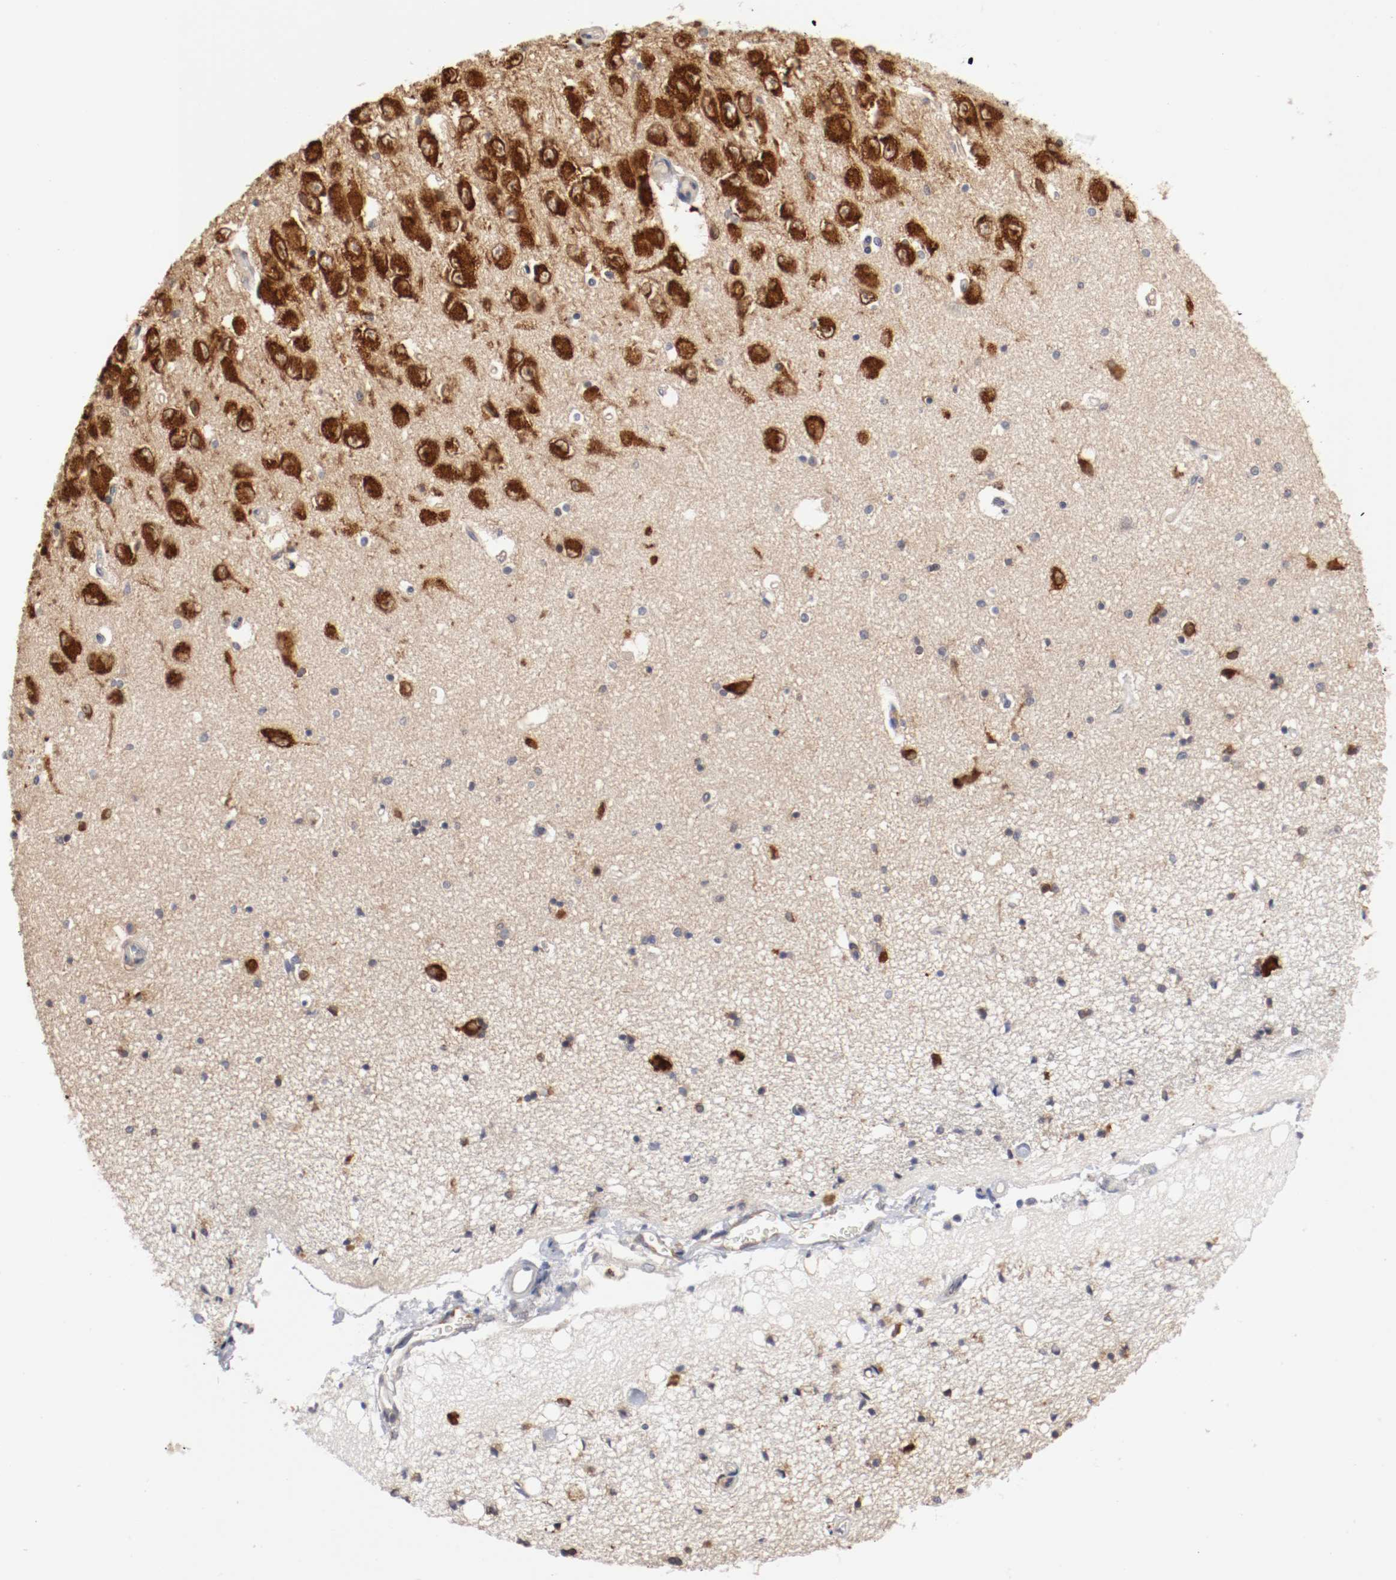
{"staining": {"intensity": "moderate", "quantity": "25%-75%", "location": "cytoplasmic/membranous"}, "tissue": "hippocampus", "cell_type": "Glial cells", "image_type": "normal", "snomed": [{"axis": "morphology", "description": "Normal tissue, NOS"}, {"axis": "topography", "description": "Hippocampus"}], "caption": "Glial cells reveal moderate cytoplasmic/membranous expression in approximately 25%-75% of cells in unremarkable hippocampus. Nuclei are stained in blue.", "gene": "FKBP3", "patient": {"sex": "female", "age": 54}}